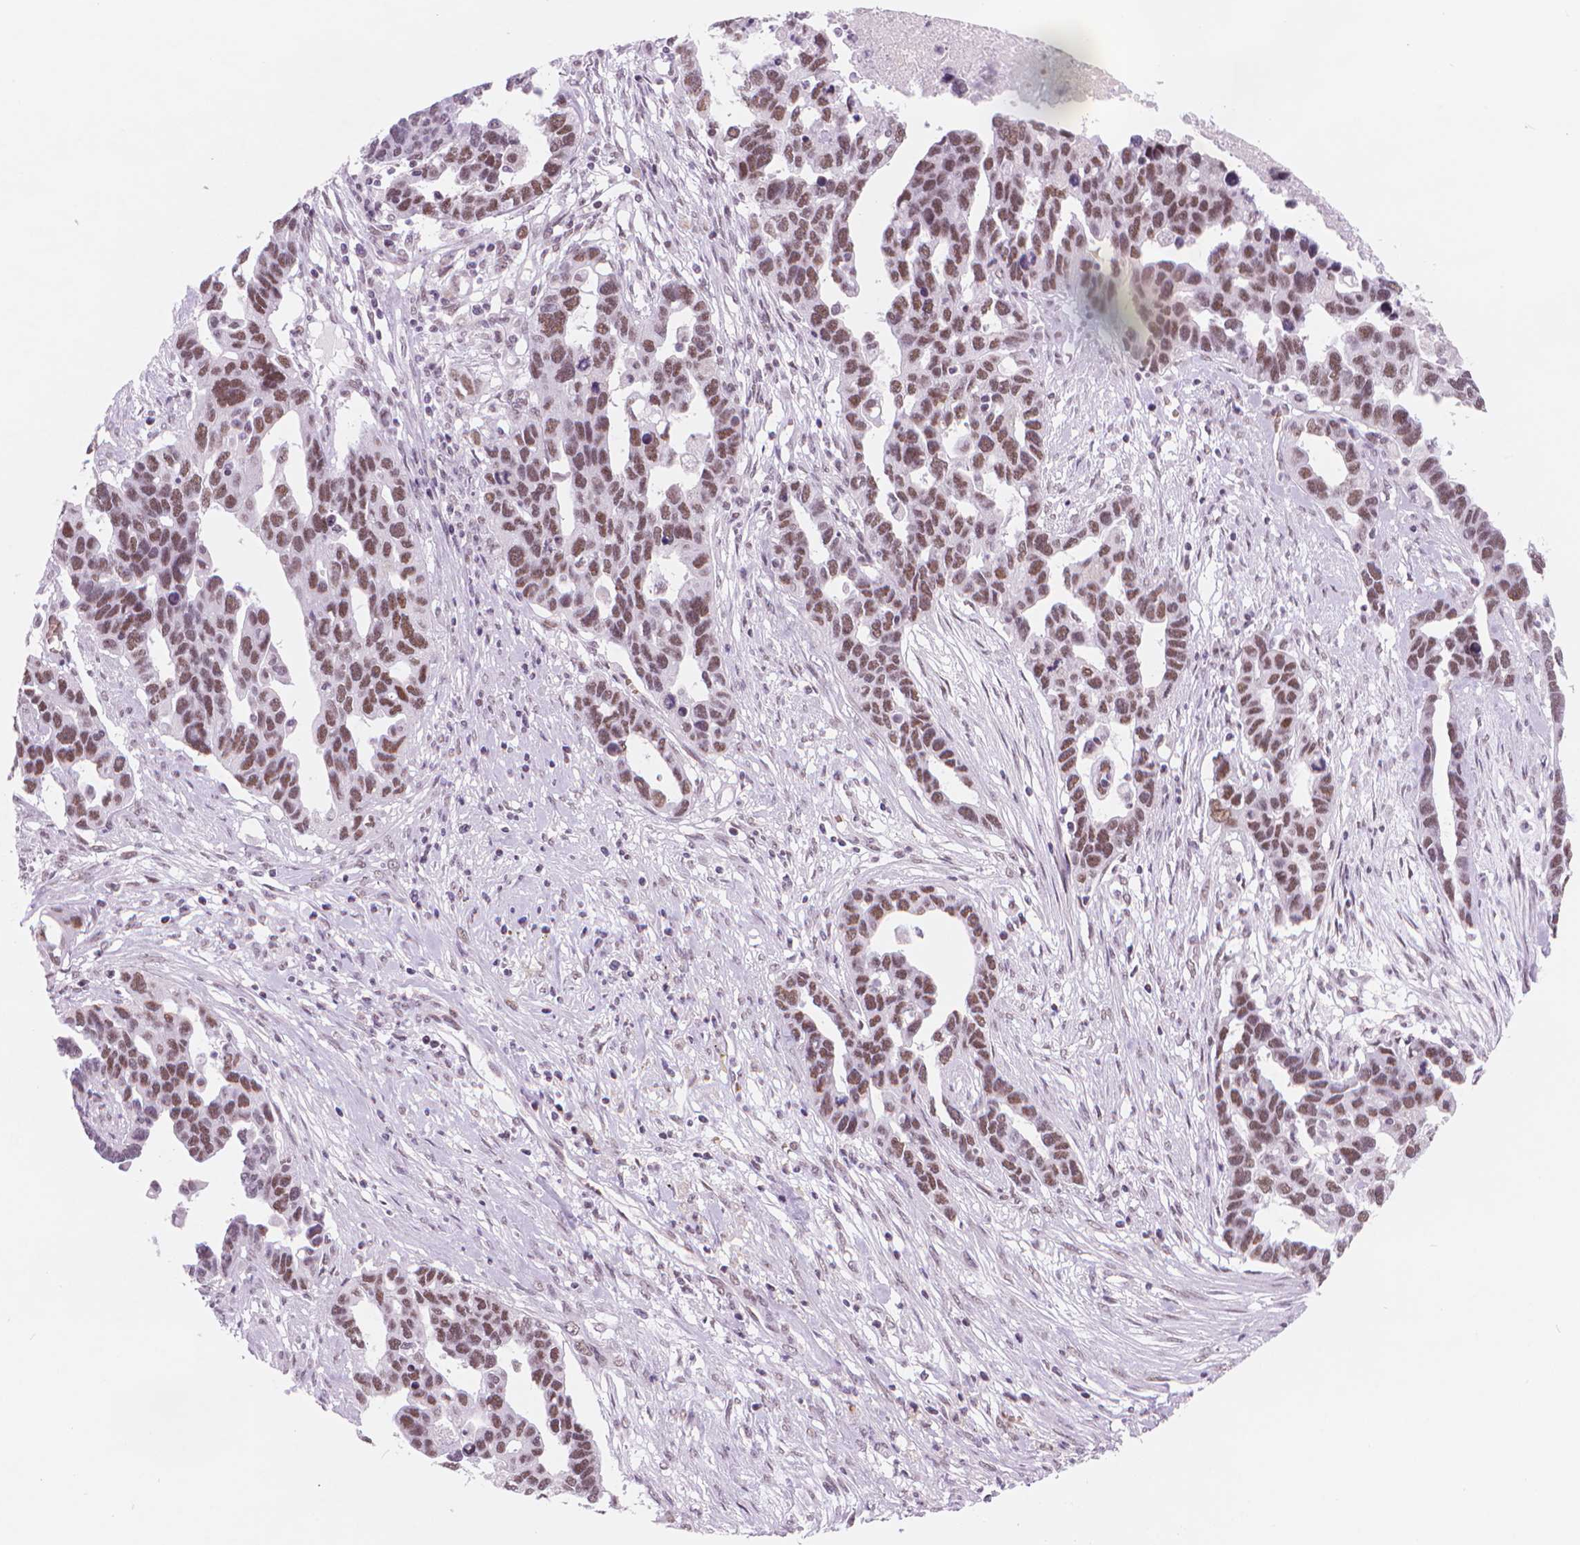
{"staining": {"intensity": "moderate", "quantity": ">75%", "location": "nuclear"}, "tissue": "ovarian cancer", "cell_type": "Tumor cells", "image_type": "cancer", "snomed": [{"axis": "morphology", "description": "Cystadenocarcinoma, serous, NOS"}, {"axis": "topography", "description": "Ovary"}], "caption": "An immunohistochemistry (IHC) micrograph of tumor tissue is shown. Protein staining in brown labels moderate nuclear positivity in ovarian cancer (serous cystadenocarcinoma) within tumor cells.", "gene": "POLR3D", "patient": {"sex": "female", "age": 54}}